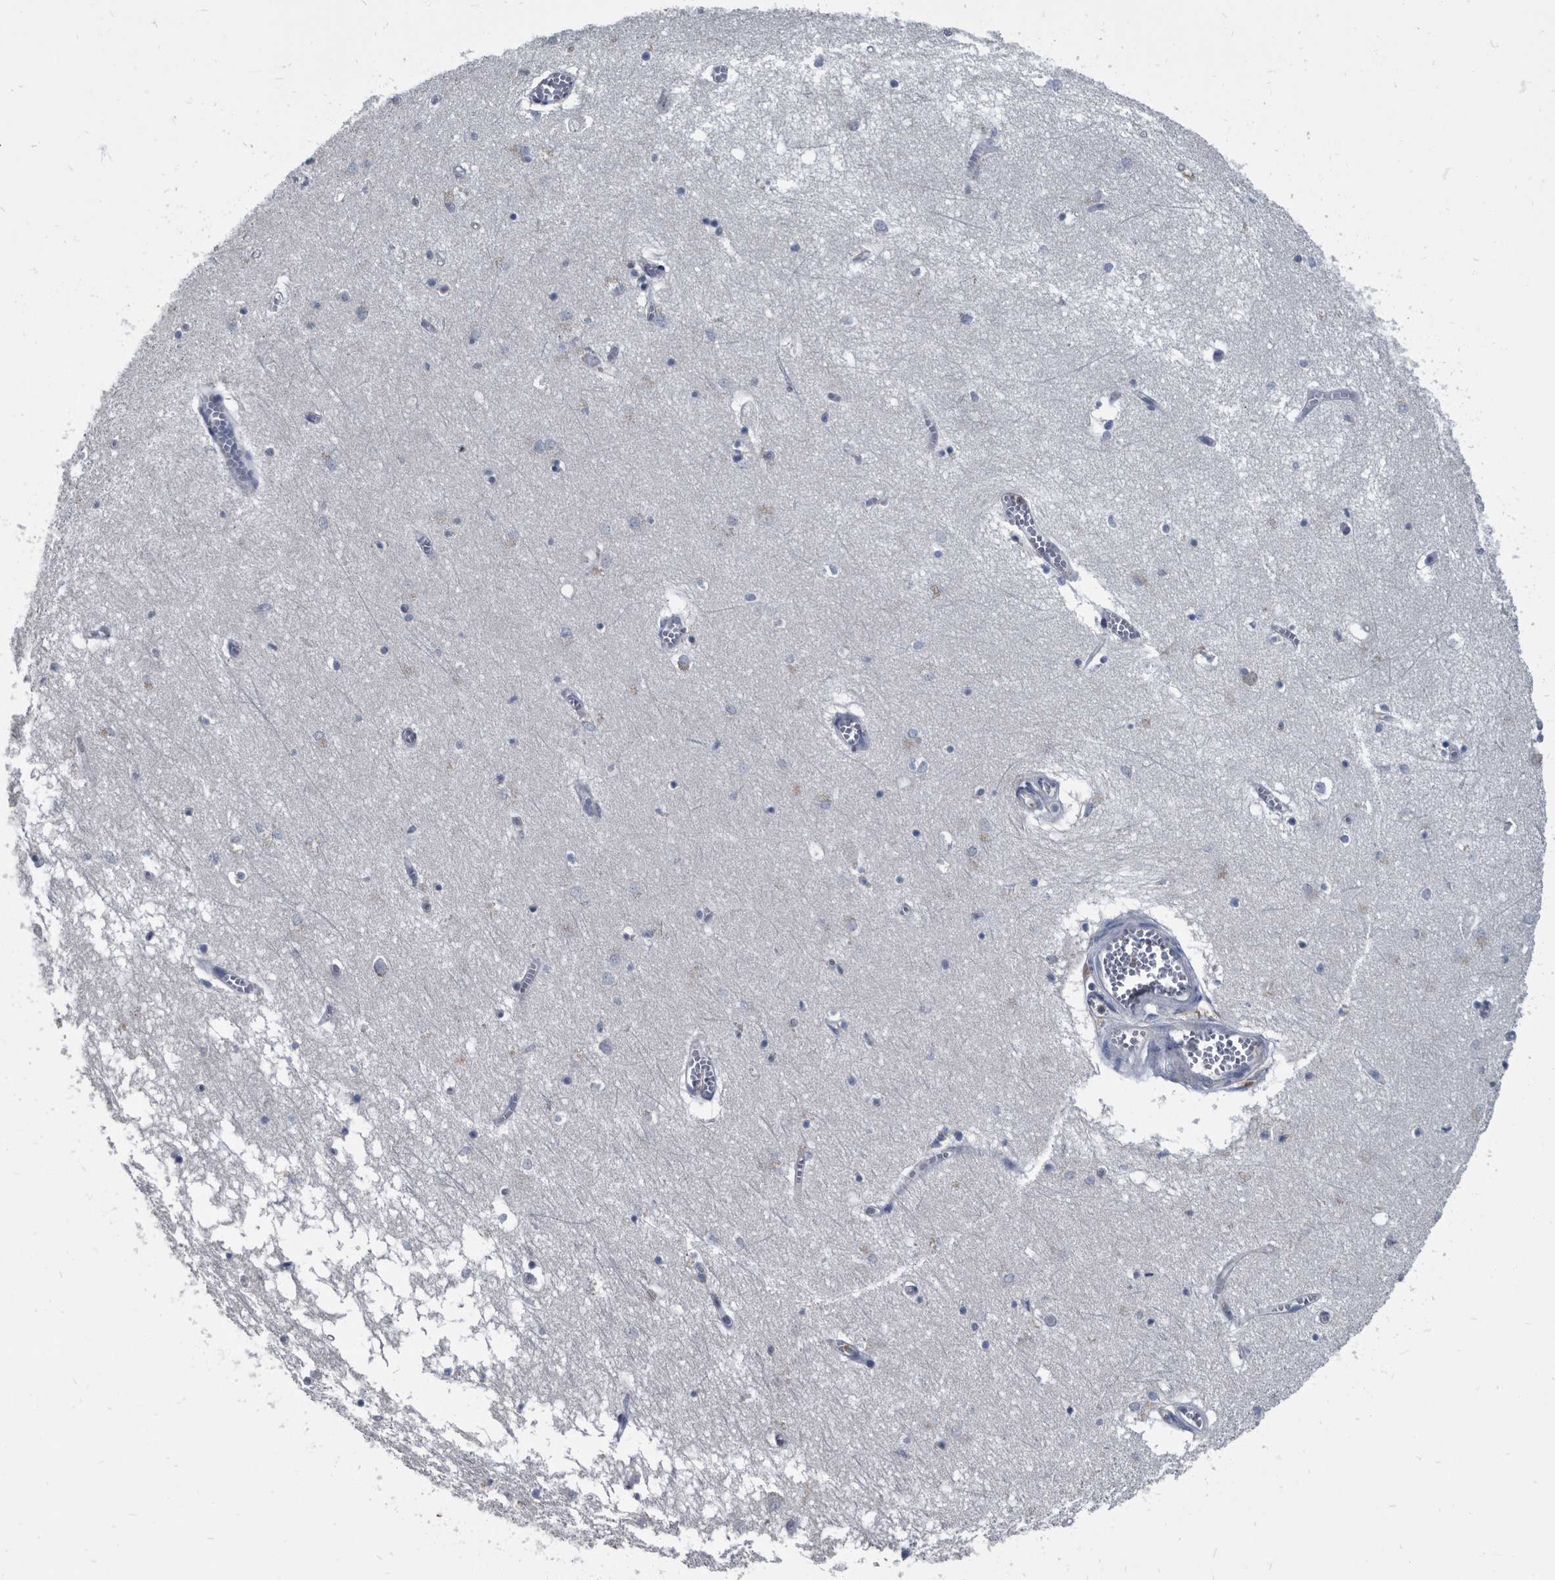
{"staining": {"intensity": "negative", "quantity": "none", "location": "none"}, "tissue": "hippocampus", "cell_type": "Glial cells", "image_type": "normal", "snomed": [{"axis": "morphology", "description": "Normal tissue, NOS"}, {"axis": "topography", "description": "Hippocampus"}], "caption": "IHC of normal human hippocampus reveals no positivity in glial cells.", "gene": "CDV3", "patient": {"sex": "male", "age": 70}}